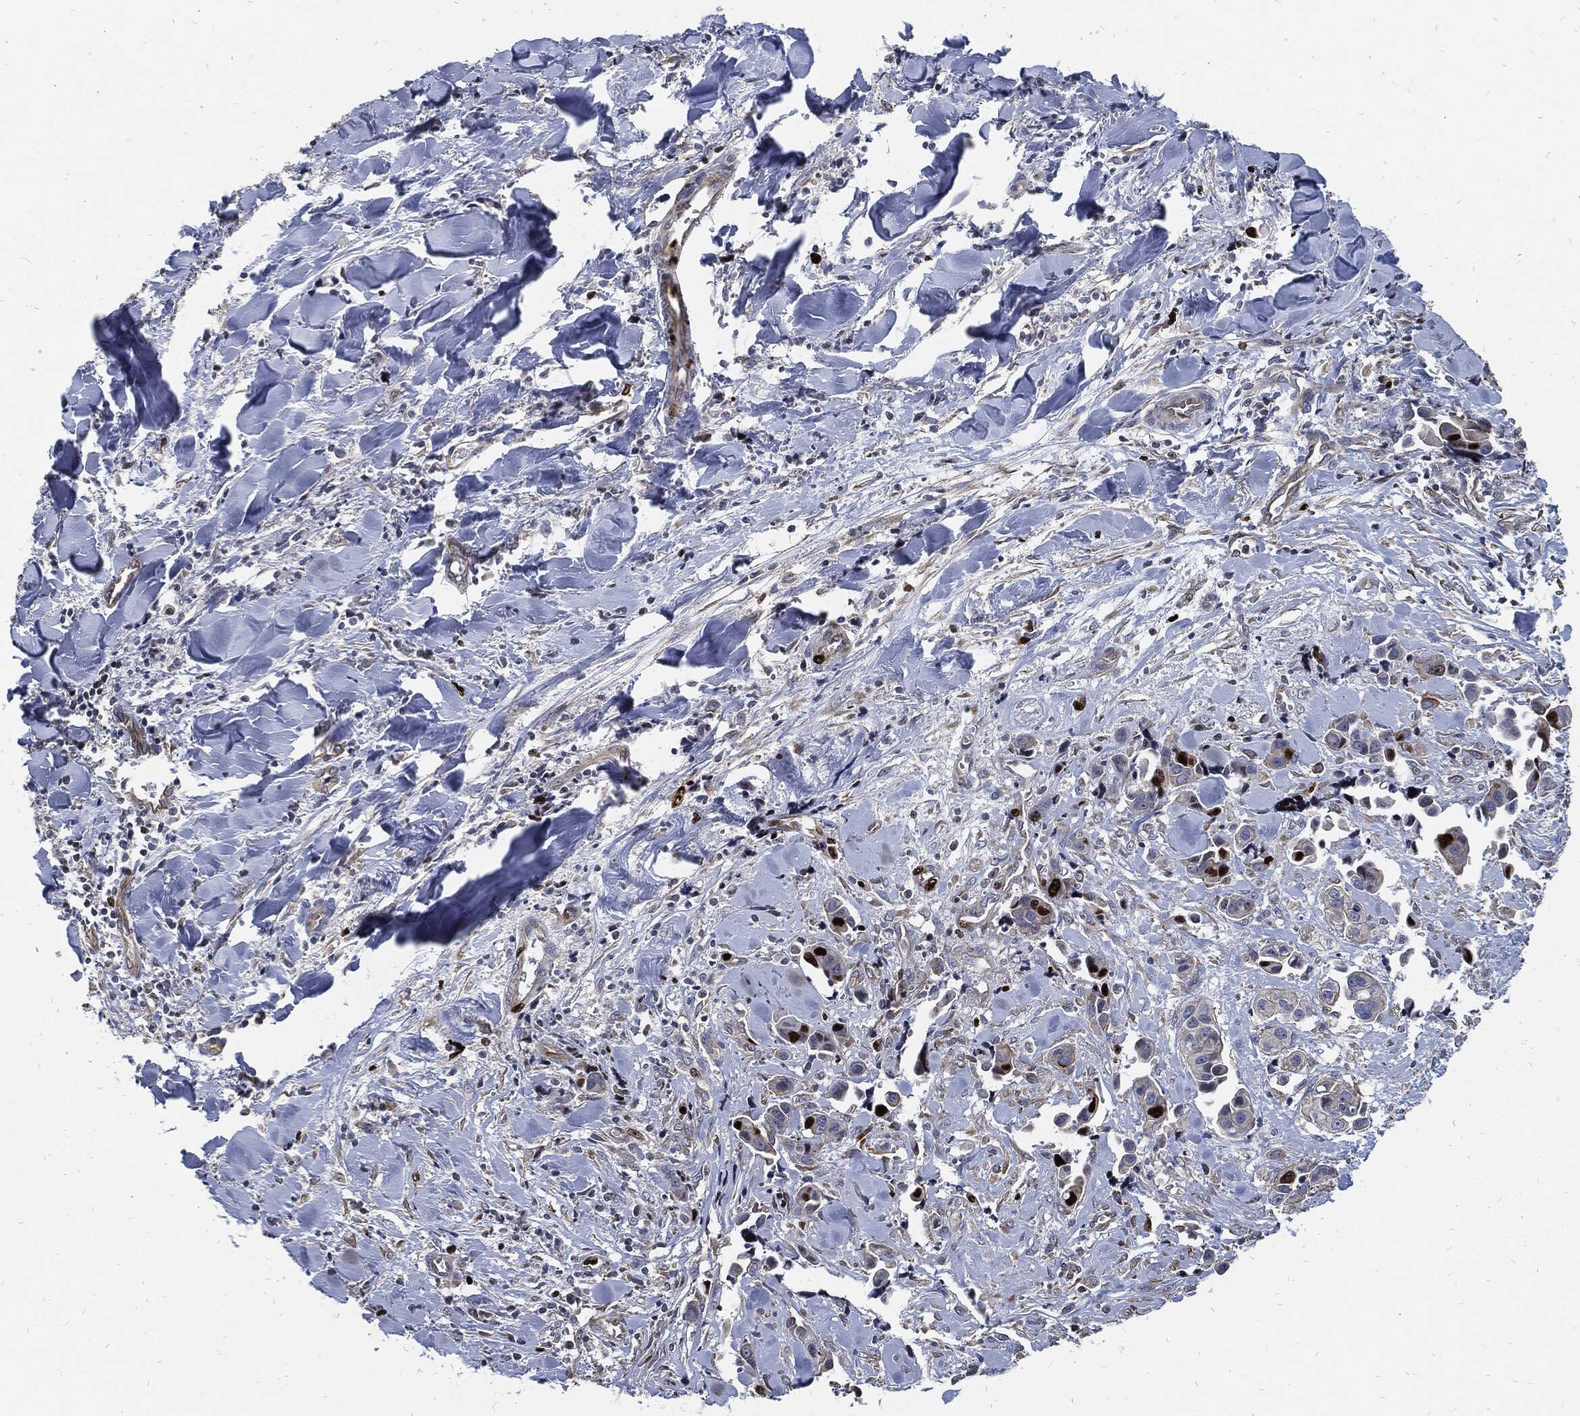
{"staining": {"intensity": "strong", "quantity": "<25%", "location": "nuclear"}, "tissue": "head and neck cancer", "cell_type": "Tumor cells", "image_type": "cancer", "snomed": [{"axis": "morphology", "description": "Adenocarcinoma, NOS"}, {"axis": "topography", "description": "Head-Neck"}], "caption": "Immunohistochemistry photomicrograph of head and neck cancer stained for a protein (brown), which shows medium levels of strong nuclear expression in approximately <25% of tumor cells.", "gene": "MKI67", "patient": {"sex": "male", "age": 76}}